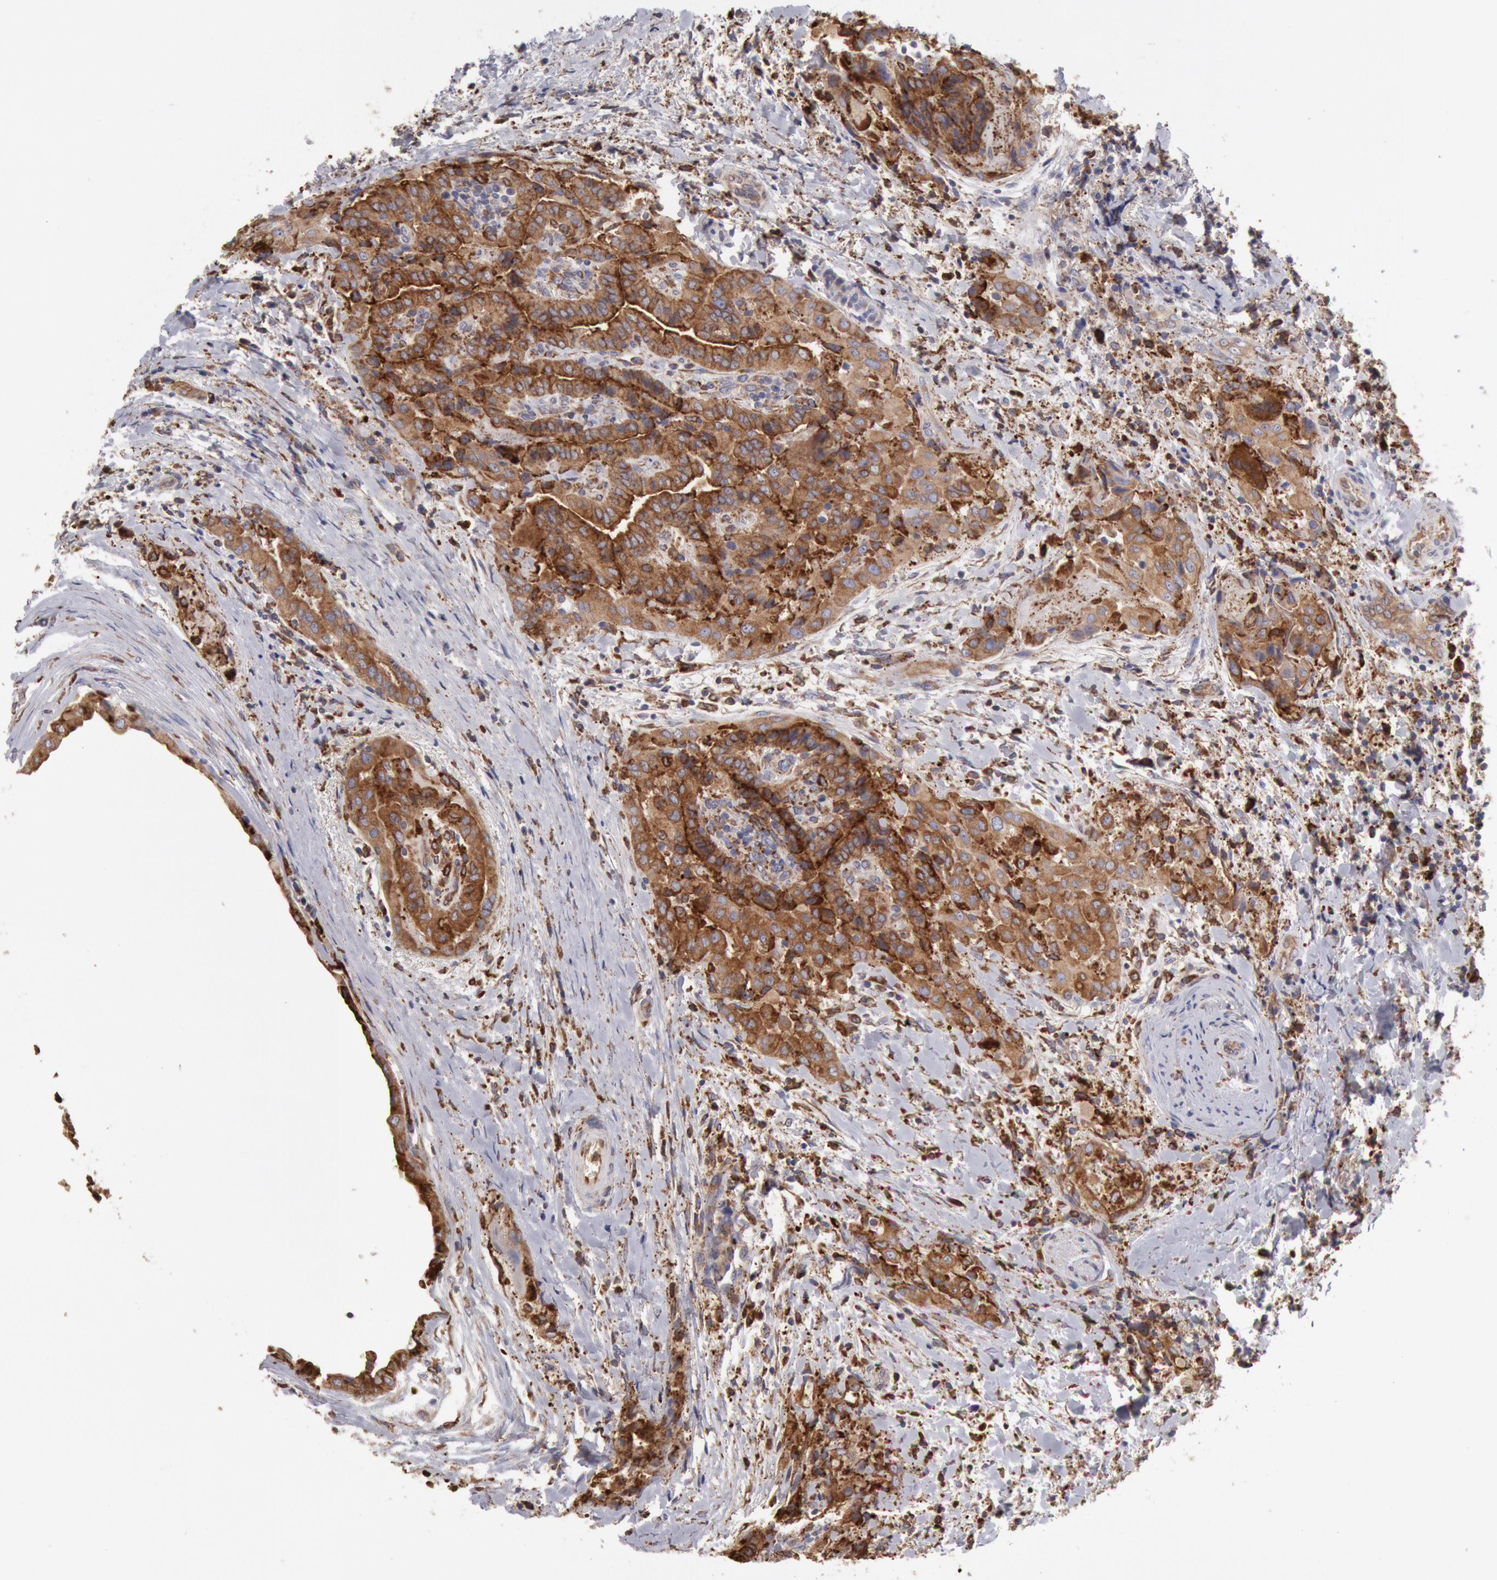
{"staining": {"intensity": "moderate", "quantity": ">75%", "location": "cytoplasmic/membranous"}, "tissue": "thyroid cancer", "cell_type": "Tumor cells", "image_type": "cancer", "snomed": [{"axis": "morphology", "description": "Papillary adenocarcinoma, NOS"}, {"axis": "topography", "description": "Thyroid gland"}], "caption": "Immunohistochemical staining of thyroid cancer (papillary adenocarcinoma) displays moderate cytoplasmic/membranous protein positivity in about >75% of tumor cells. (Brightfield microscopy of DAB IHC at high magnification).", "gene": "ERP44", "patient": {"sex": "female", "age": 71}}